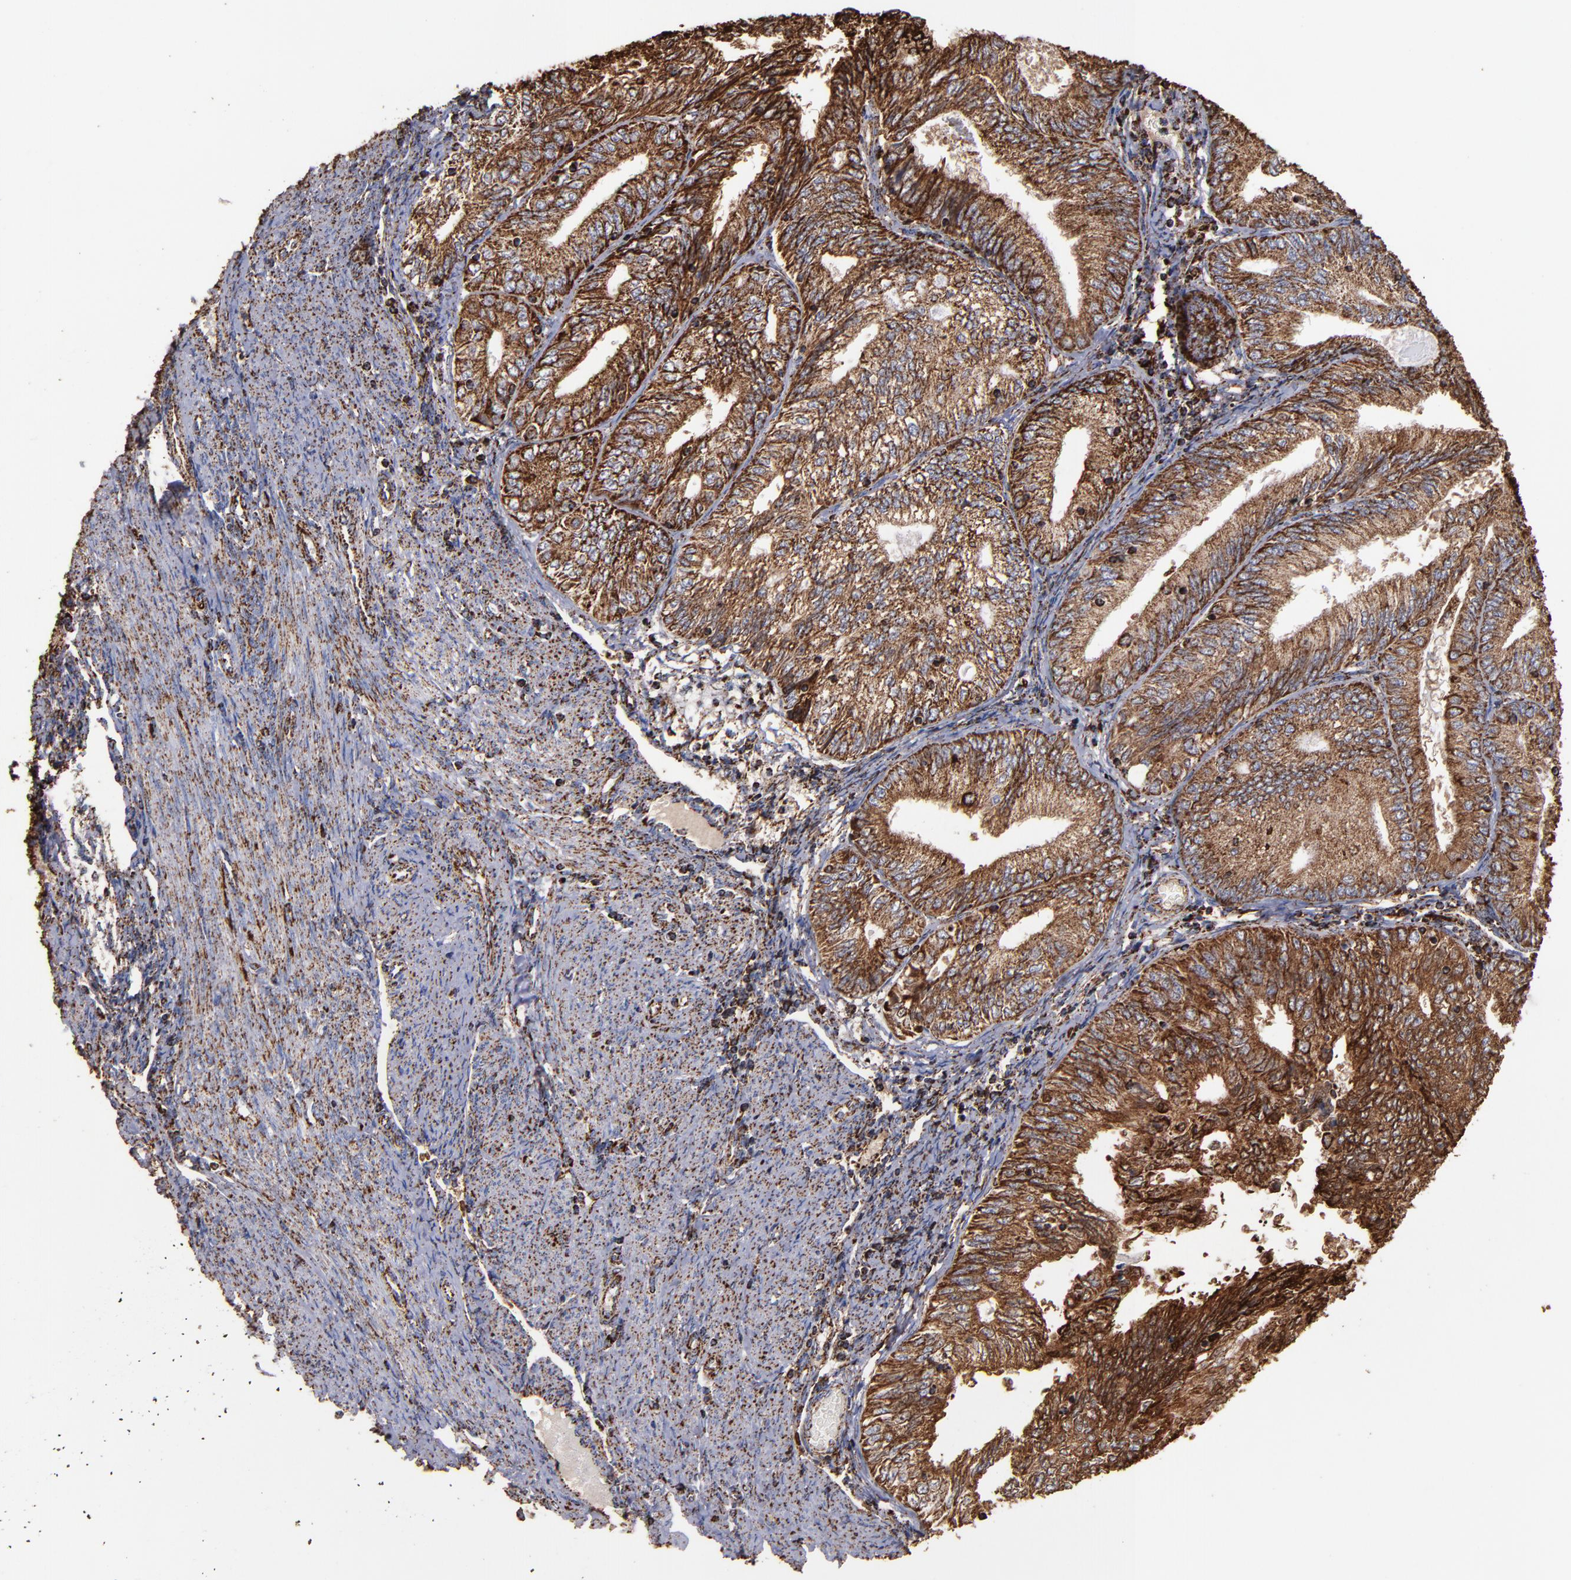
{"staining": {"intensity": "strong", "quantity": ">75%", "location": "cytoplasmic/membranous"}, "tissue": "endometrial cancer", "cell_type": "Tumor cells", "image_type": "cancer", "snomed": [{"axis": "morphology", "description": "Adenocarcinoma, NOS"}, {"axis": "topography", "description": "Endometrium"}], "caption": "Endometrial cancer tissue displays strong cytoplasmic/membranous positivity in approximately >75% of tumor cells, visualized by immunohistochemistry. The protein of interest is shown in brown color, while the nuclei are stained blue.", "gene": "SOD2", "patient": {"sex": "female", "age": 69}}